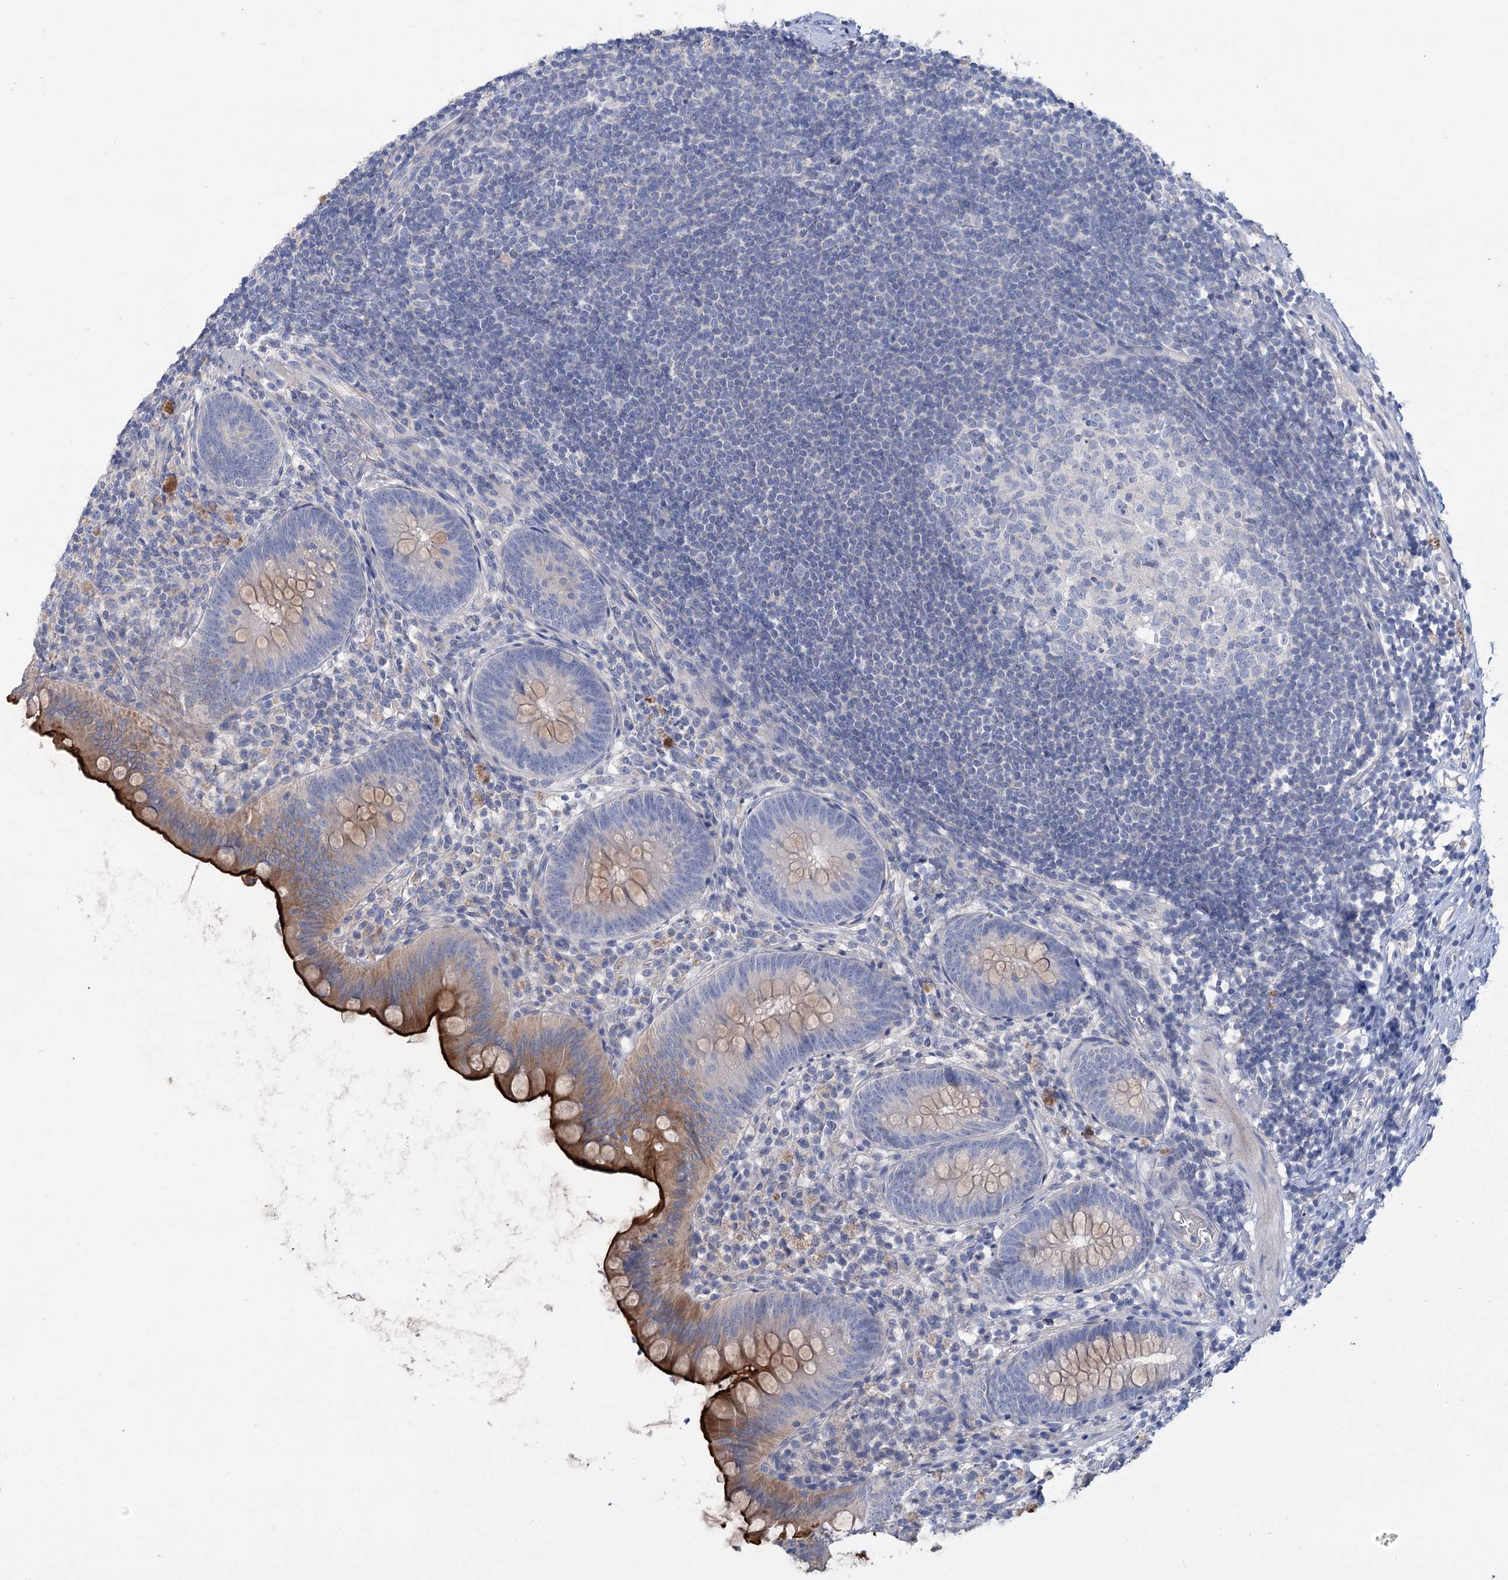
{"staining": {"intensity": "strong", "quantity": "25%-75%", "location": "cytoplasmic/membranous"}, "tissue": "appendix", "cell_type": "Glandular cells", "image_type": "normal", "snomed": [{"axis": "morphology", "description": "Normal tissue, NOS"}, {"axis": "topography", "description": "Appendix"}], "caption": "Normal appendix reveals strong cytoplasmic/membranous positivity in approximately 25%-75% of glandular cells The staining is performed using DAB (3,3'-diaminobenzidine) brown chromogen to label protein expression. The nuclei are counter-stained blue using hematoxylin..", "gene": "SLC9A3", "patient": {"sex": "female", "age": 62}}